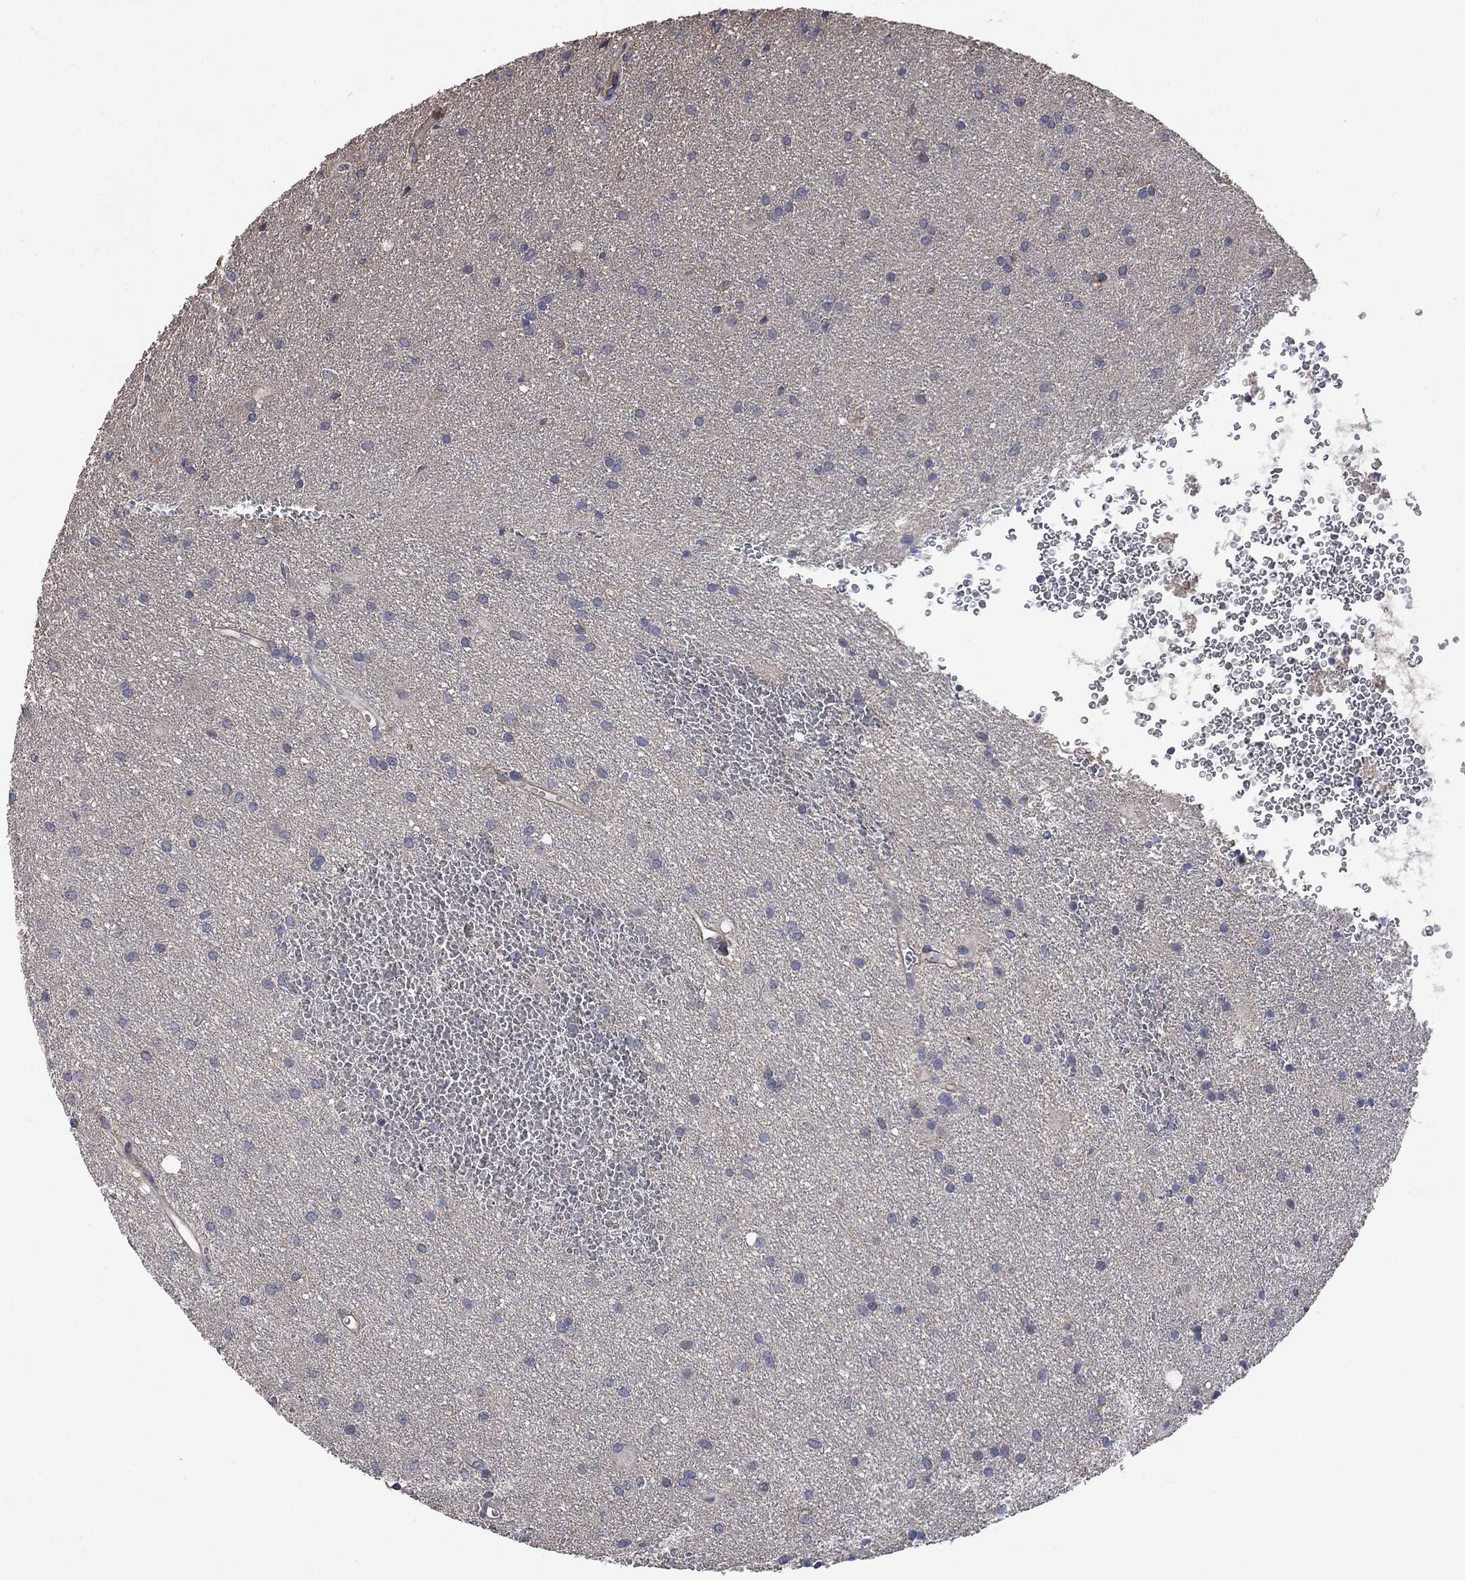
{"staining": {"intensity": "negative", "quantity": "none", "location": "none"}, "tissue": "glioma", "cell_type": "Tumor cells", "image_type": "cancer", "snomed": [{"axis": "morphology", "description": "Glioma, malignant, Low grade"}, {"axis": "topography", "description": "Brain"}], "caption": "Human low-grade glioma (malignant) stained for a protein using IHC displays no staining in tumor cells.", "gene": "VCAN", "patient": {"sex": "male", "age": 58}}